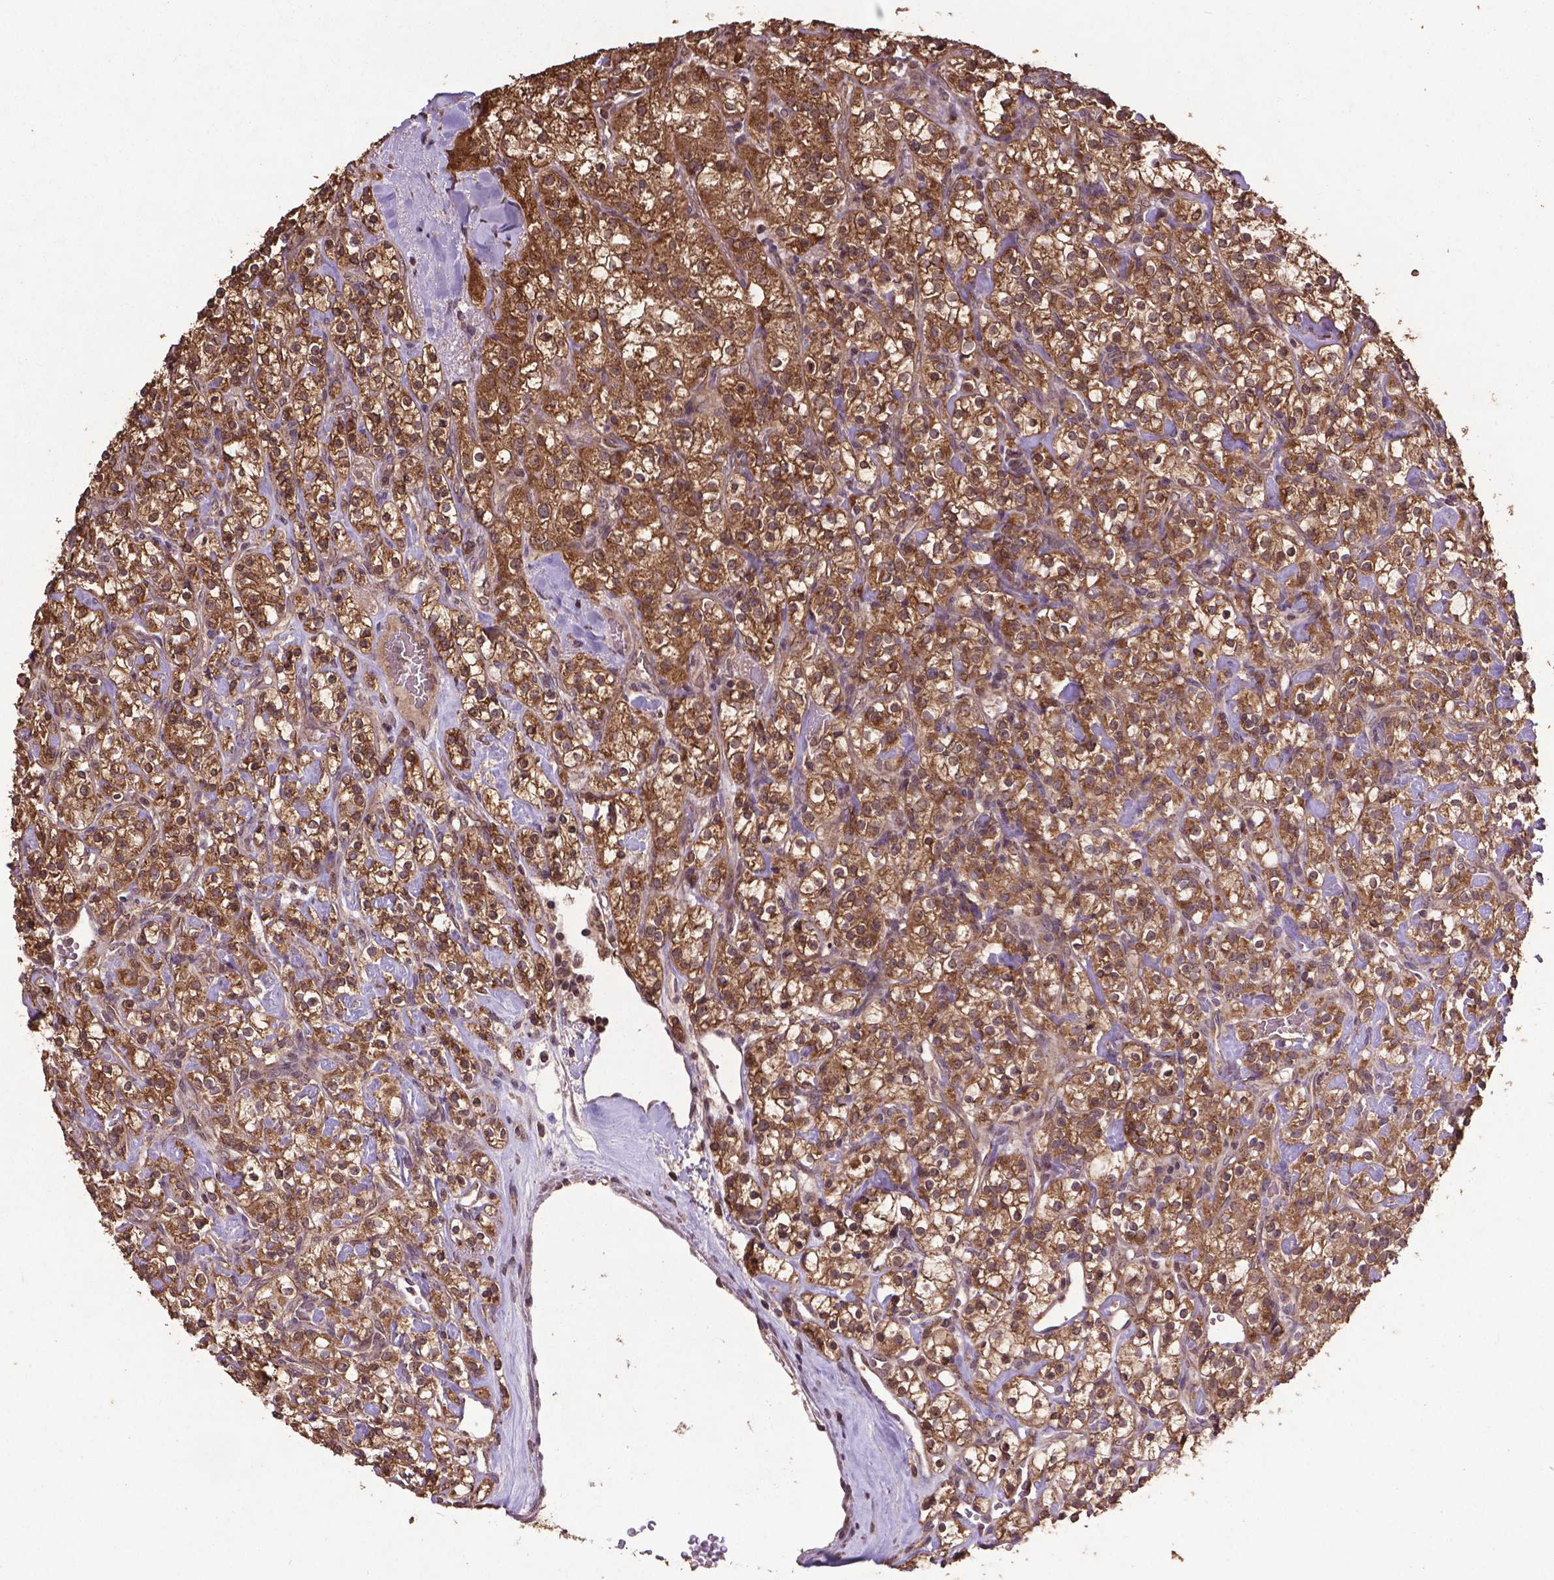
{"staining": {"intensity": "moderate", "quantity": ">75%", "location": "cytoplasmic/membranous,nuclear"}, "tissue": "renal cancer", "cell_type": "Tumor cells", "image_type": "cancer", "snomed": [{"axis": "morphology", "description": "Adenocarcinoma, NOS"}, {"axis": "topography", "description": "Kidney"}], "caption": "Immunohistochemical staining of renal adenocarcinoma exhibits medium levels of moderate cytoplasmic/membranous and nuclear expression in about >75% of tumor cells.", "gene": "DCAF1", "patient": {"sex": "male", "age": 77}}